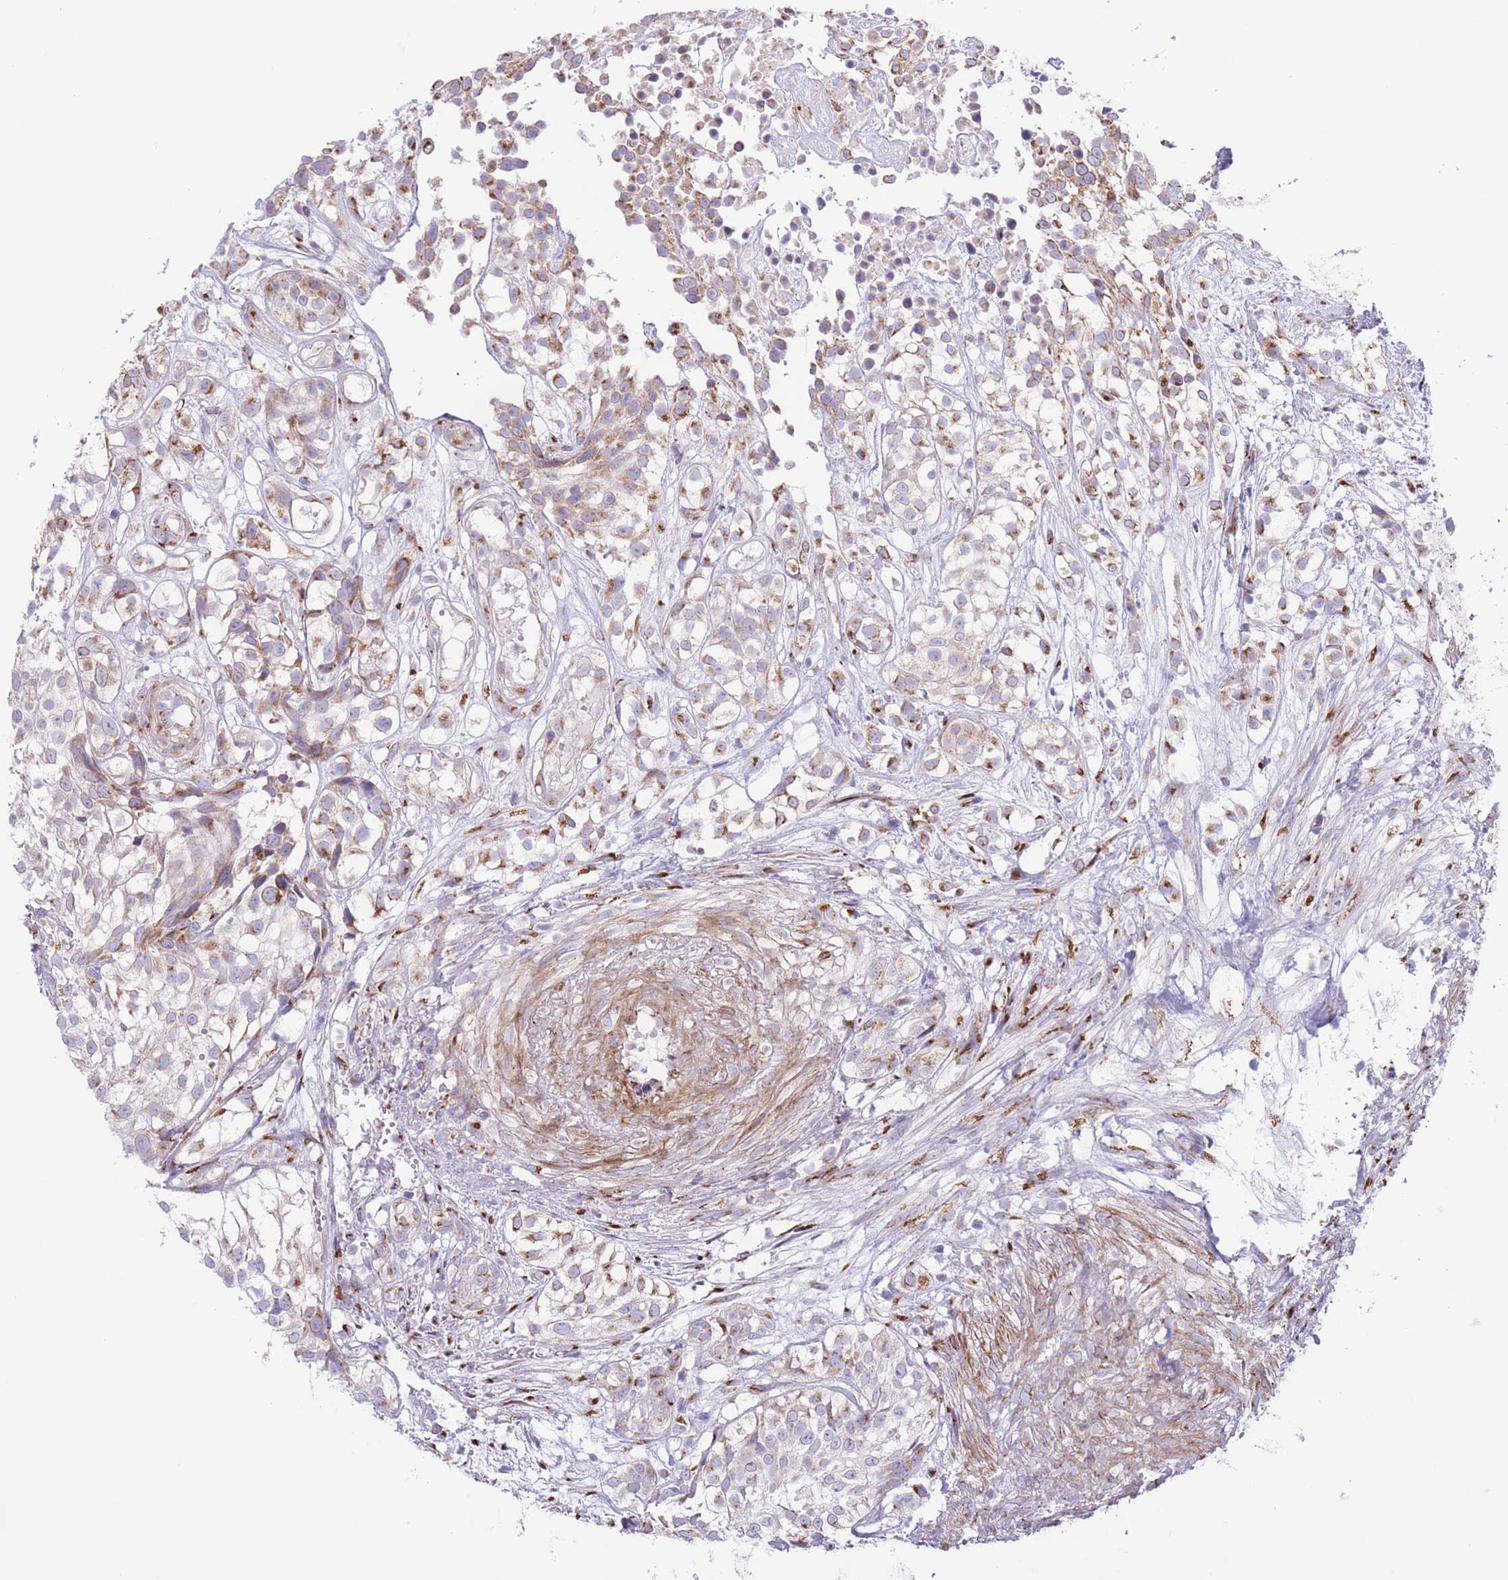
{"staining": {"intensity": "moderate", "quantity": ">75%", "location": "cytoplasmic/membranous"}, "tissue": "urothelial cancer", "cell_type": "Tumor cells", "image_type": "cancer", "snomed": [{"axis": "morphology", "description": "Urothelial carcinoma, High grade"}, {"axis": "topography", "description": "Urinary bladder"}], "caption": "This image exhibits urothelial cancer stained with immunohistochemistry (IHC) to label a protein in brown. The cytoplasmic/membranous of tumor cells show moderate positivity for the protein. Nuclei are counter-stained blue.", "gene": "MPND", "patient": {"sex": "male", "age": 56}}